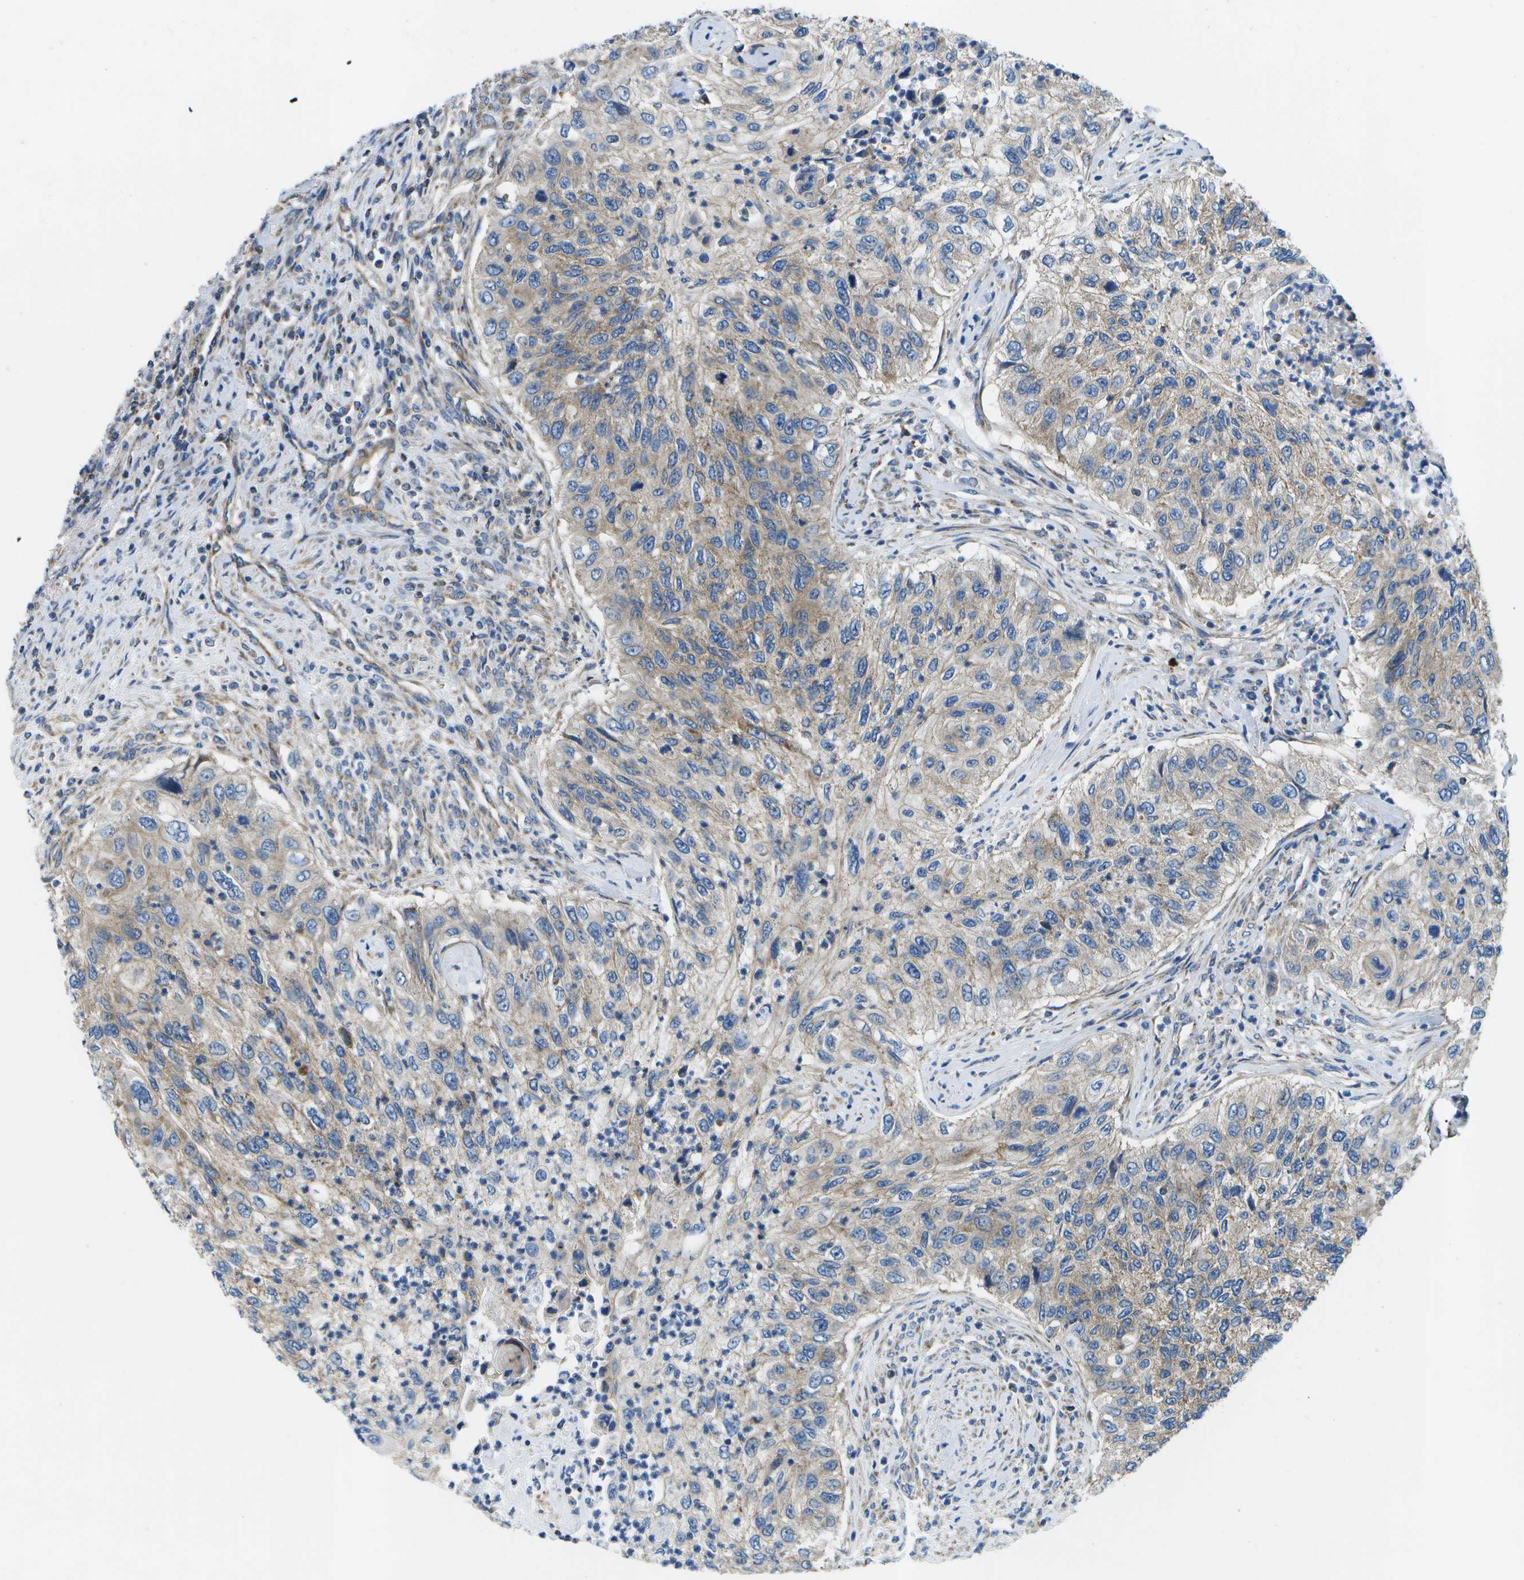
{"staining": {"intensity": "weak", "quantity": "25%-75%", "location": "cytoplasmic/membranous"}, "tissue": "urothelial cancer", "cell_type": "Tumor cells", "image_type": "cancer", "snomed": [{"axis": "morphology", "description": "Urothelial carcinoma, High grade"}, {"axis": "topography", "description": "Urinary bladder"}], "caption": "Urothelial cancer stained with IHC reveals weak cytoplasmic/membranous expression in approximately 25%-75% of tumor cells.", "gene": "MVK", "patient": {"sex": "female", "age": 60}}